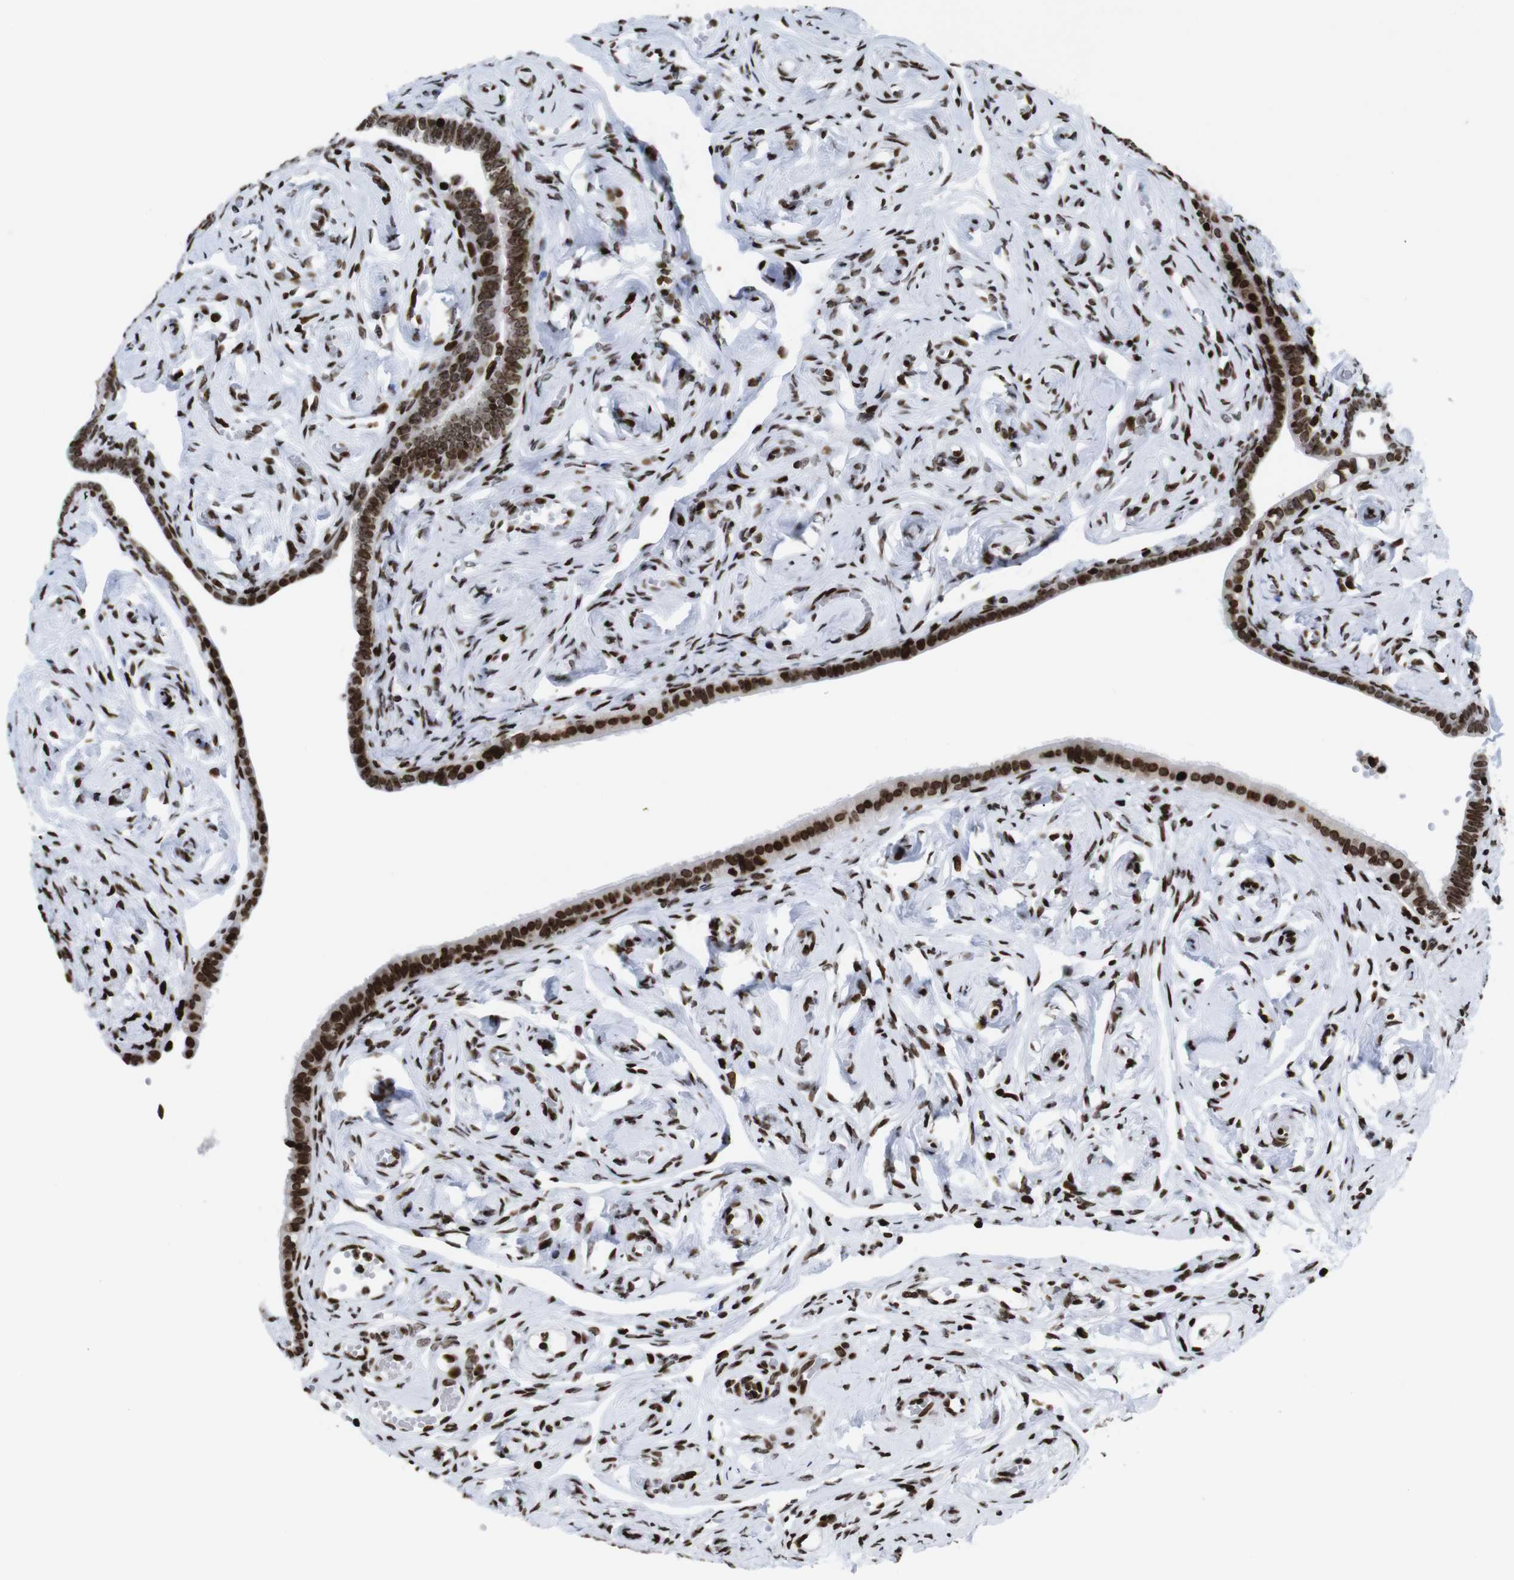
{"staining": {"intensity": "strong", "quantity": ">75%", "location": "nuclear"}, "tissue": "fallopian tube", "cell_type": "Glandular cells", "image_type": "normal", "snomed": [{"axis": "morphology", "description": "Normal tissue, NOS"}, {"axis": "topography", "description": "Fallopian tube"}], "caption": "Fallopian tube was stained to show a protein in brown. There is high levels of strong nuclear positivity in about >75% of glandular cells. The staining is performed using DAB brown chromogen to label protein expression. The nuclei are counter-stained blue using hematoxylin.", "gene": "H1", "patient": {"sex": "female", "age": 71}}